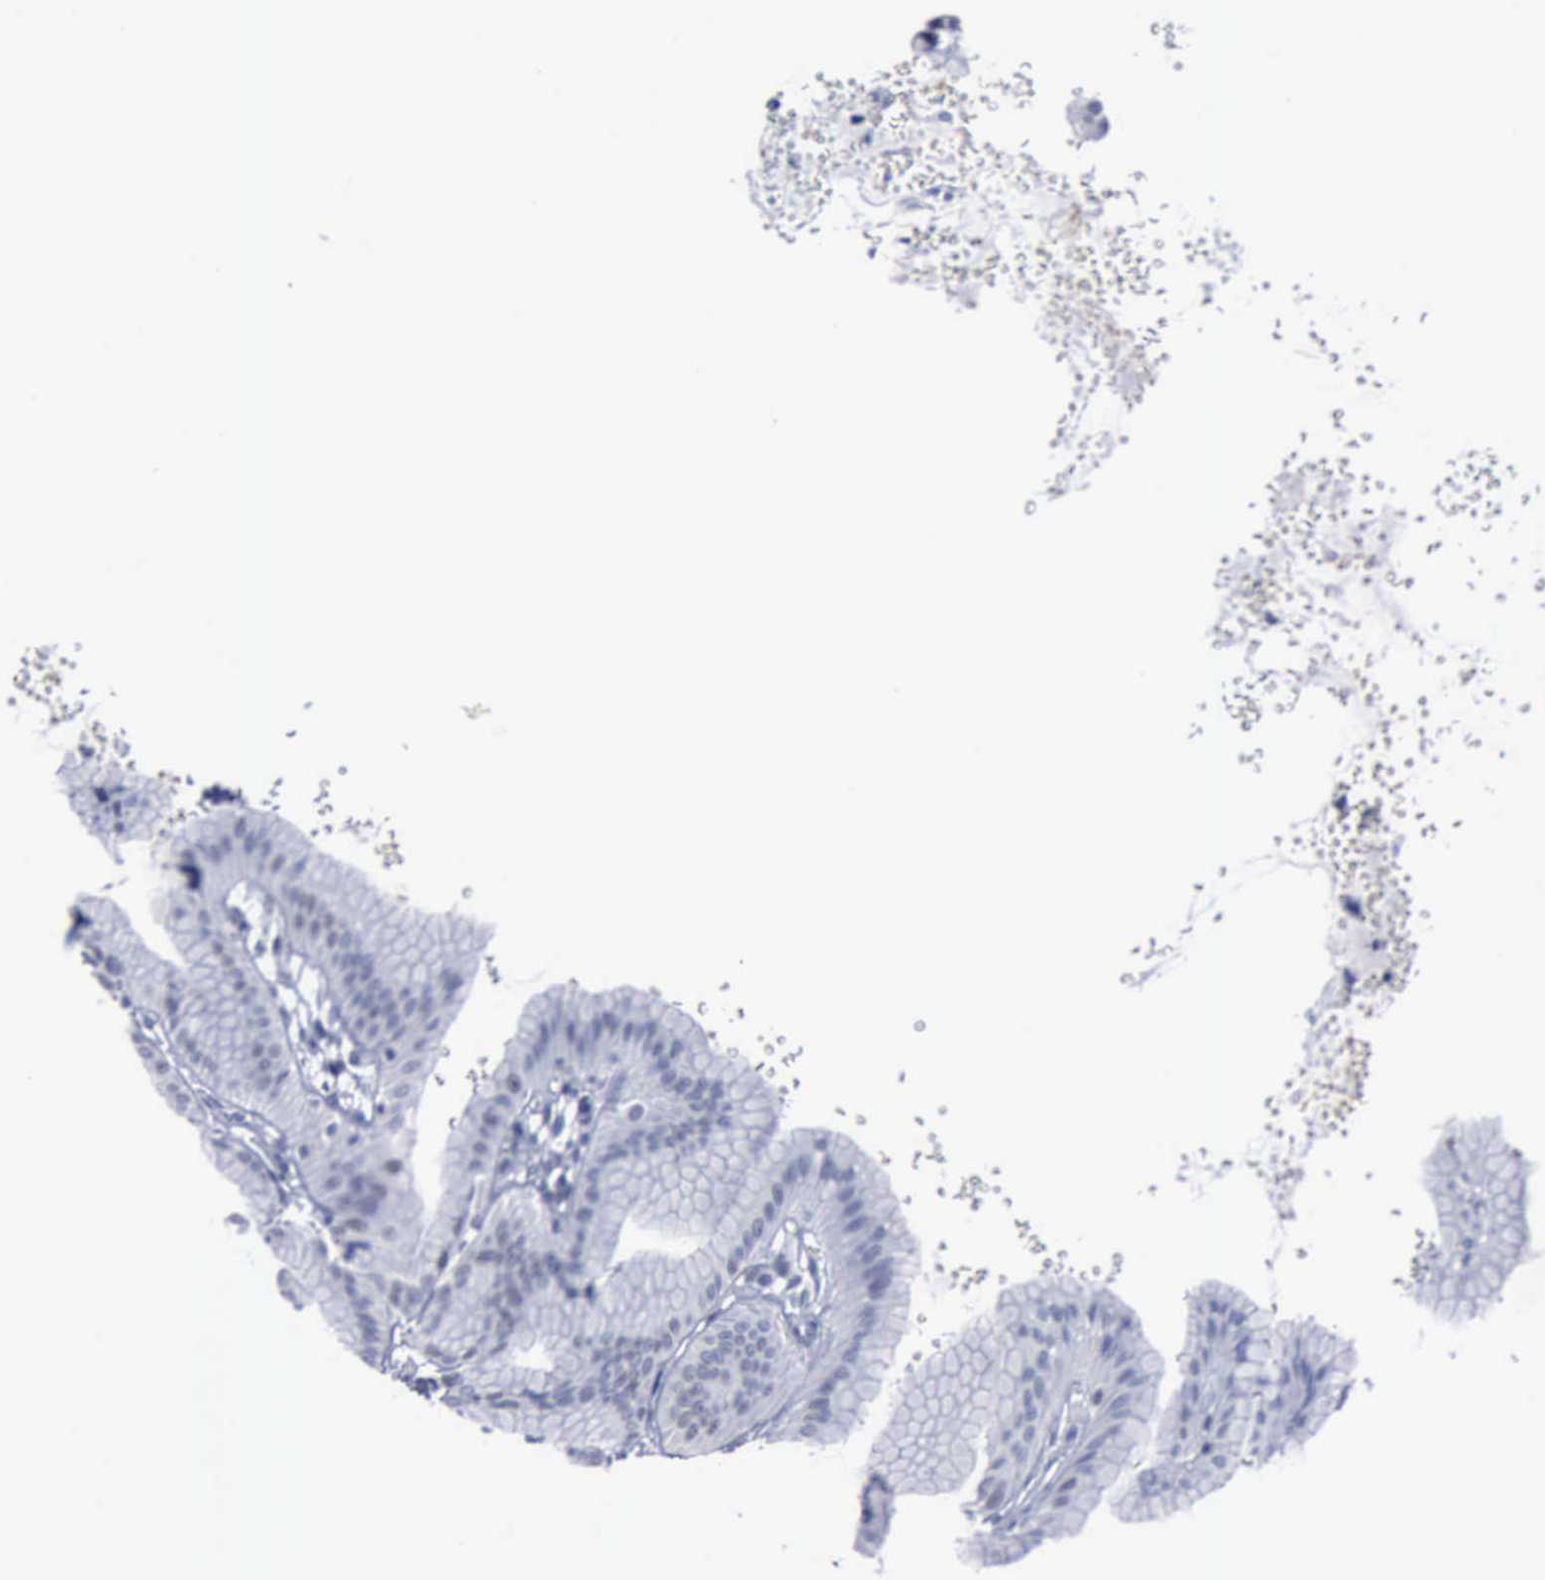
{"staining": {"intensity": "negative", "quantity": "none", "location": "none"}, "tissue": "stomach", "cell_type": "Glandular cells", "image_type": "normal", "snomed": [{"axis": "morphology", "description": "Normal tissue, NOS"}, {"axis": "topography", "description": "Stomach"}], "caption": "Immunohistochemistry (IHC) of normal stomach demonstrates no expression in glandular cells.", "gene": "BRD1", "patient": {"sex": "male", "age": 42}}